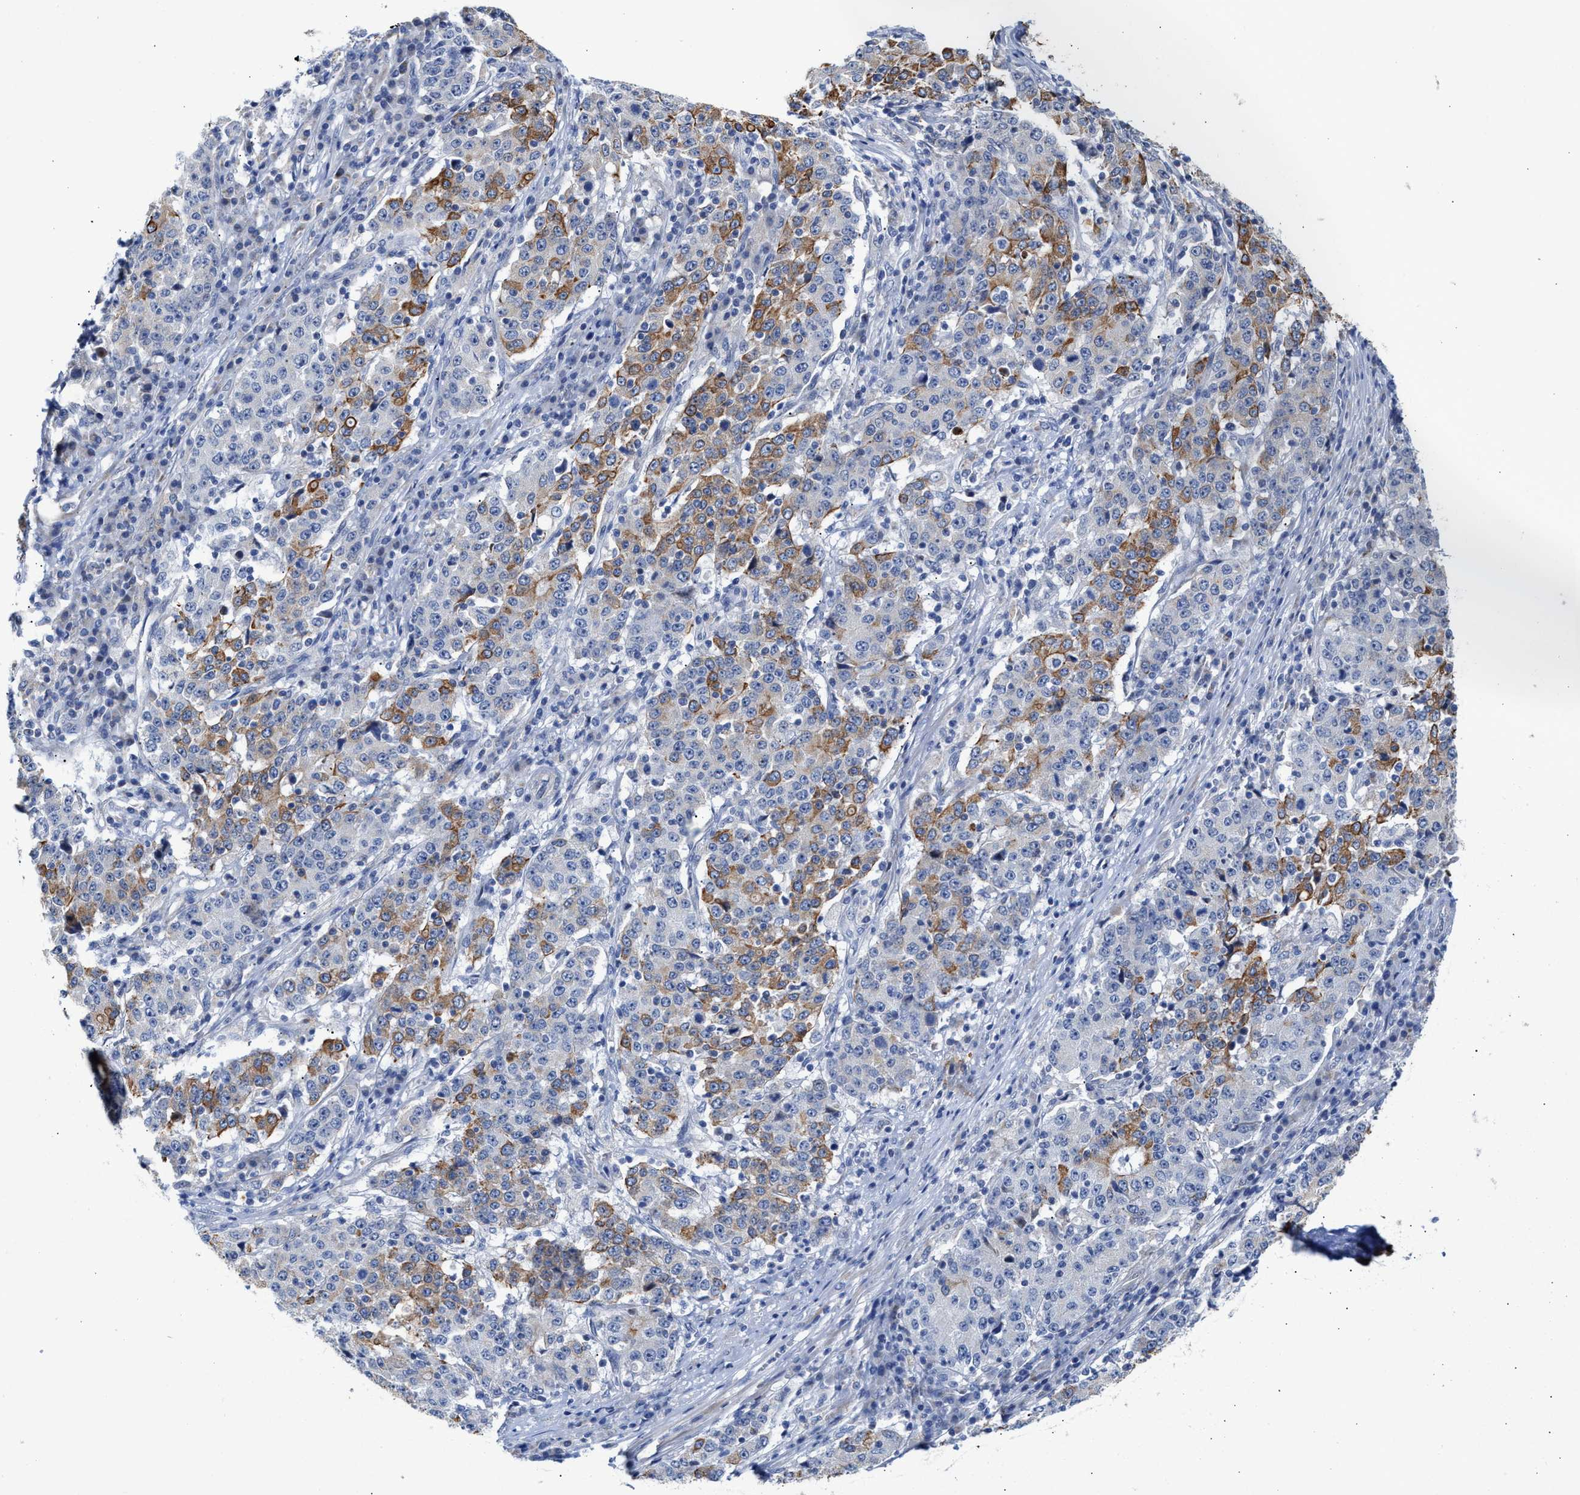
{"staining": {"intensity": "moderate", "quantity": "25%-75%", "location": "cytoplasmic/membranous"}, "tissue": "stomach cancer", "cell_type": "Tumor cells", "image_type": "cancer", "snomed": [{"axis": "morphology", "description": "Adenocarcinoma, NOS"}, {"axis": "topography", "description": "Stomach"}], "caption": "A brown stain highlights moderate cytoplasmic/membranous expression of a protein in human stomach cancer tumor cells. The staining was performed using DAB (3,3'-diaminobenzidine), with brown indicating positive protein expression. Nuclei are stained blue with hematoxylin.", "gene": "JAG1", "patient": {"sex": "male", "age": 59}}